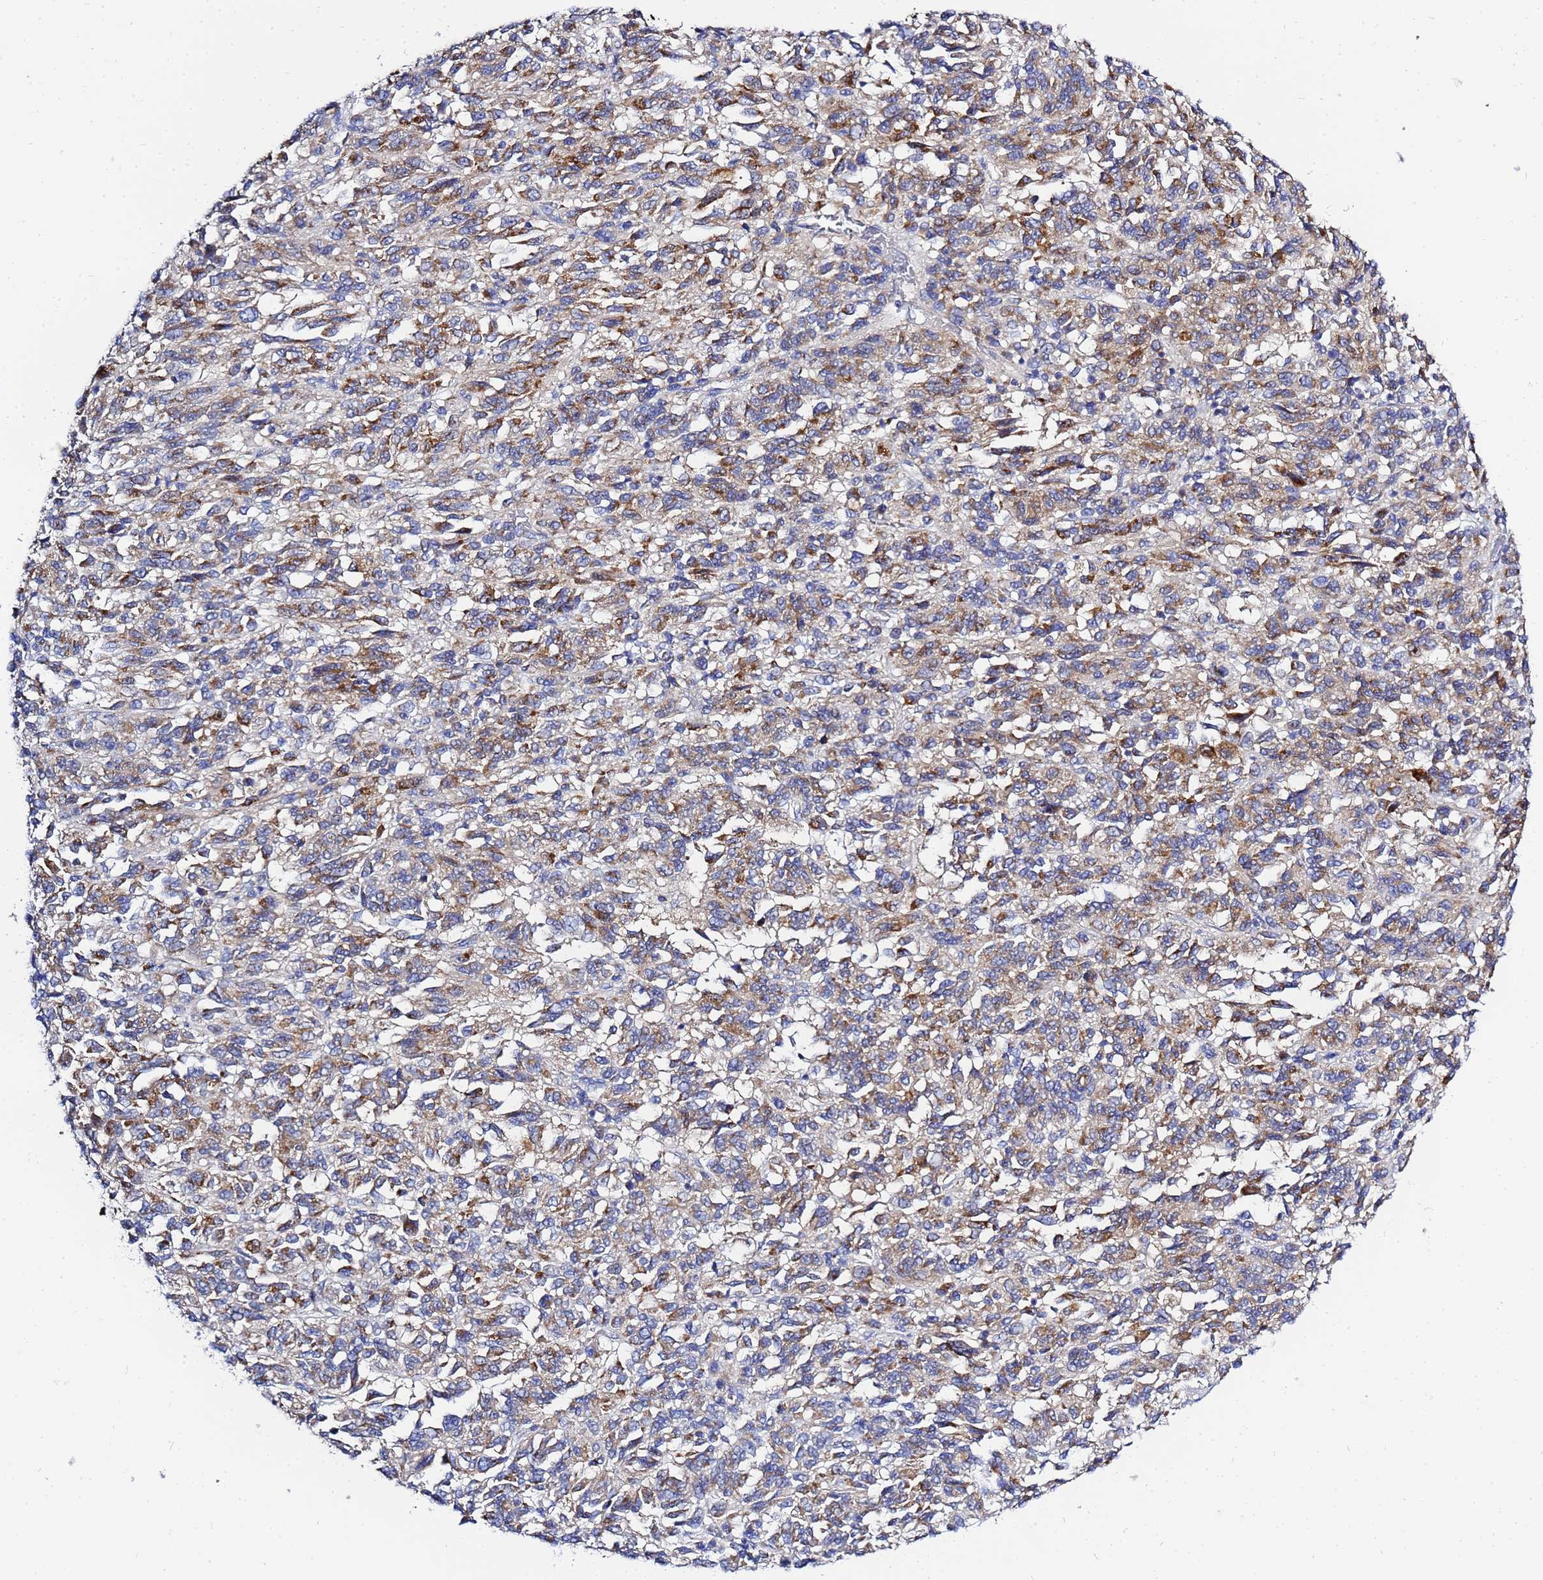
{"staining": {"intensity": "moderate", "quantity": "25%-75%", "location": "cytoplasmic/membranous"}, "tissue": "melanoma", "cell_type": "Tumor cells", "image_type": "cancer", "snomed": [{"axis": "morphology", "description": "Malignant melanoma, Metastatic site"}, {"axis": "topography", "description": "Lung"}], "caption": "This micrograph displays immunohistochemistry (IHC) staining of malignant melanoma (metastatic site), with medium moderate cytoplasmic/membranous positivity in approximately 25%-75% of tumor cells.", "gene": "FAHD2A", "patient": {"sex": "male", "age": 64}}